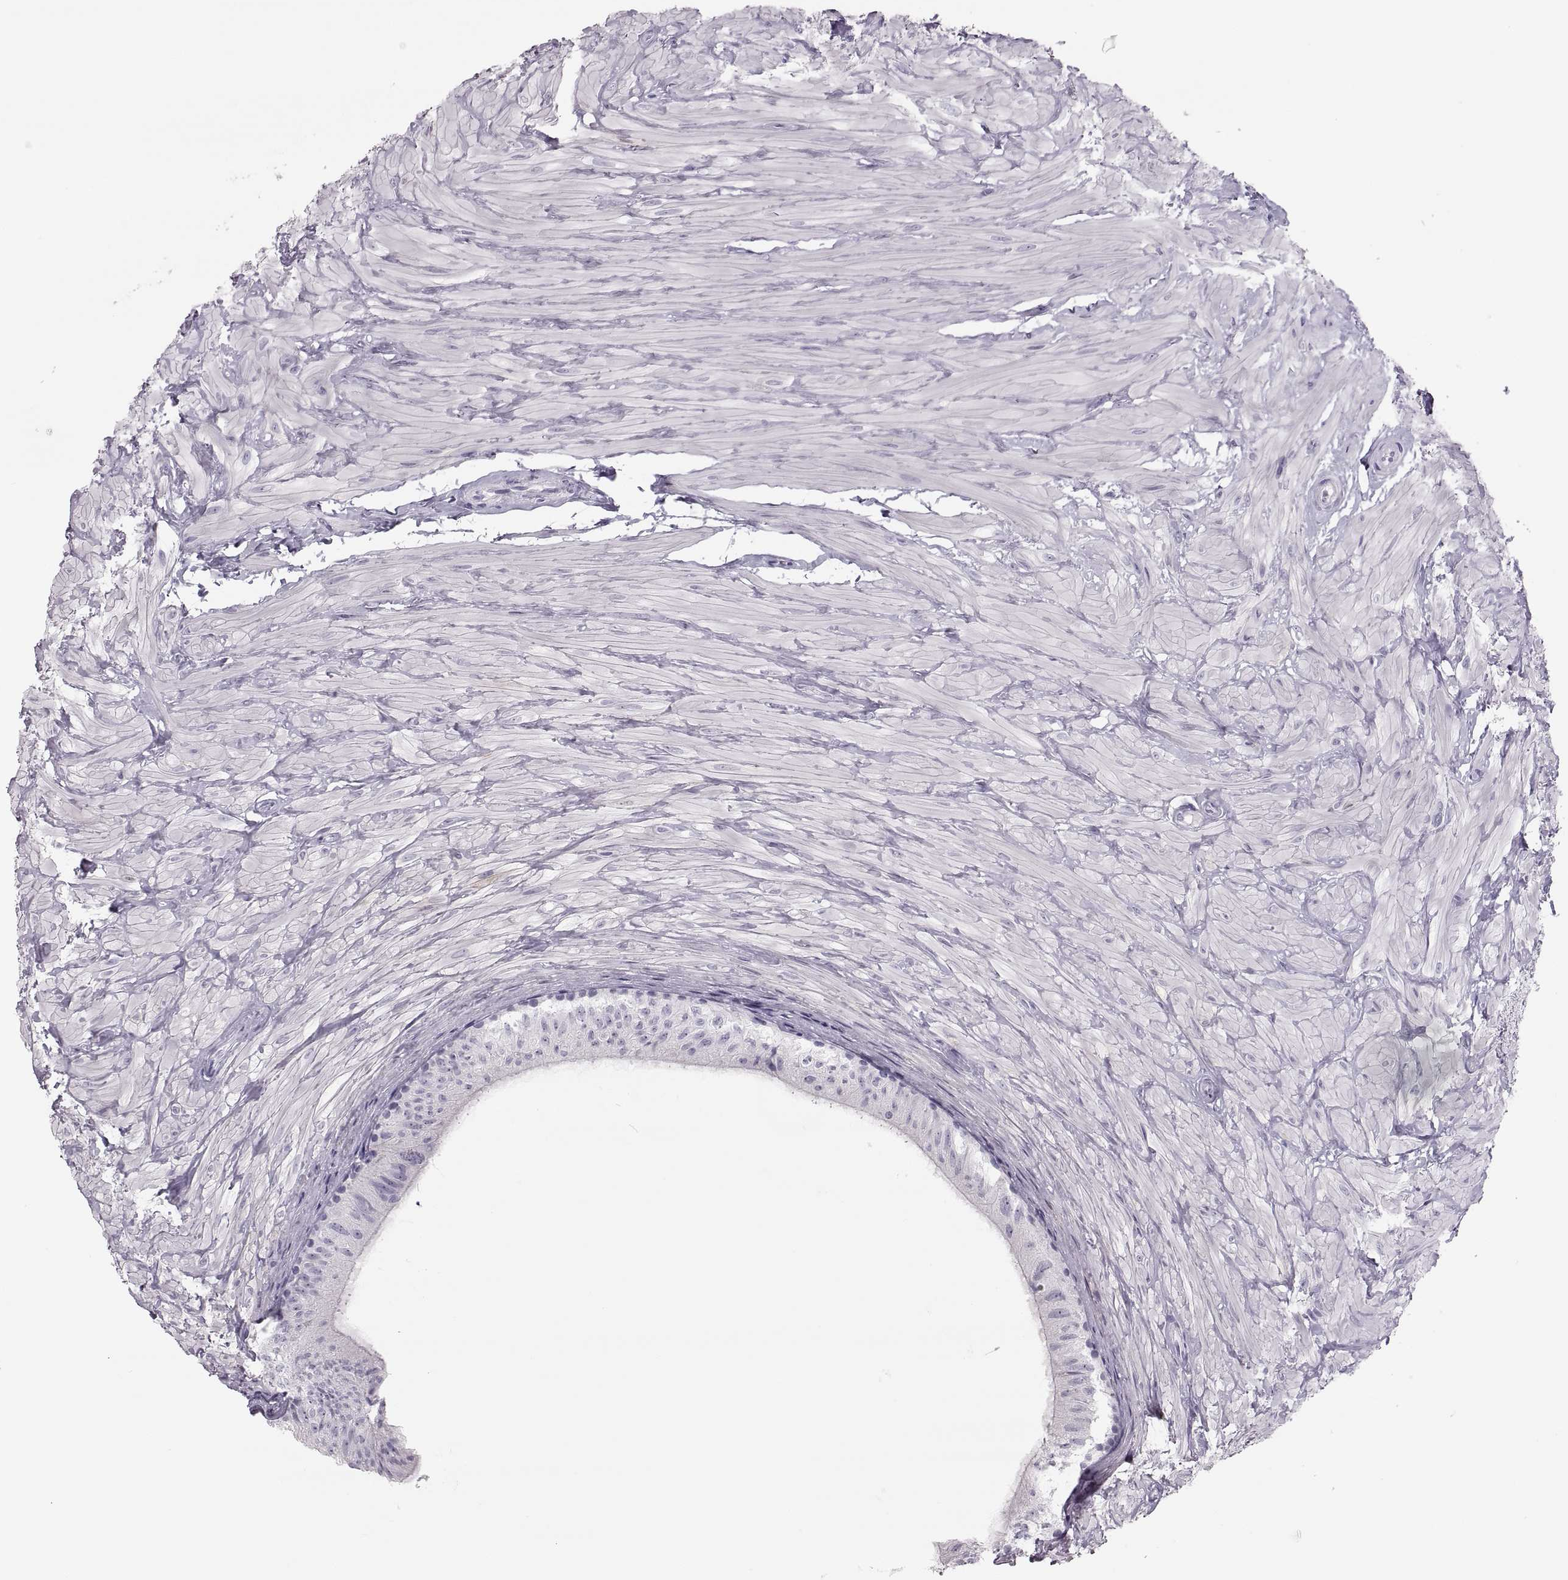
{"staining": {"intensity": "negative", "quantity": "none", "location": "none"}, "tissue": "epididymis", "cell_type": "Glandular cells", "image_type": "normal", "snomed": [{"axis": "morphology", "description": "Normal tissue, NOS"}, {"axis": "topography", "description": "Epididymis"}], "caption": "Immunohistochemical staining of normal human epididymis displays no significant staining in glandular cells.", "gene": "MILR1", "patient": {"sex": "male", "age": 32}}